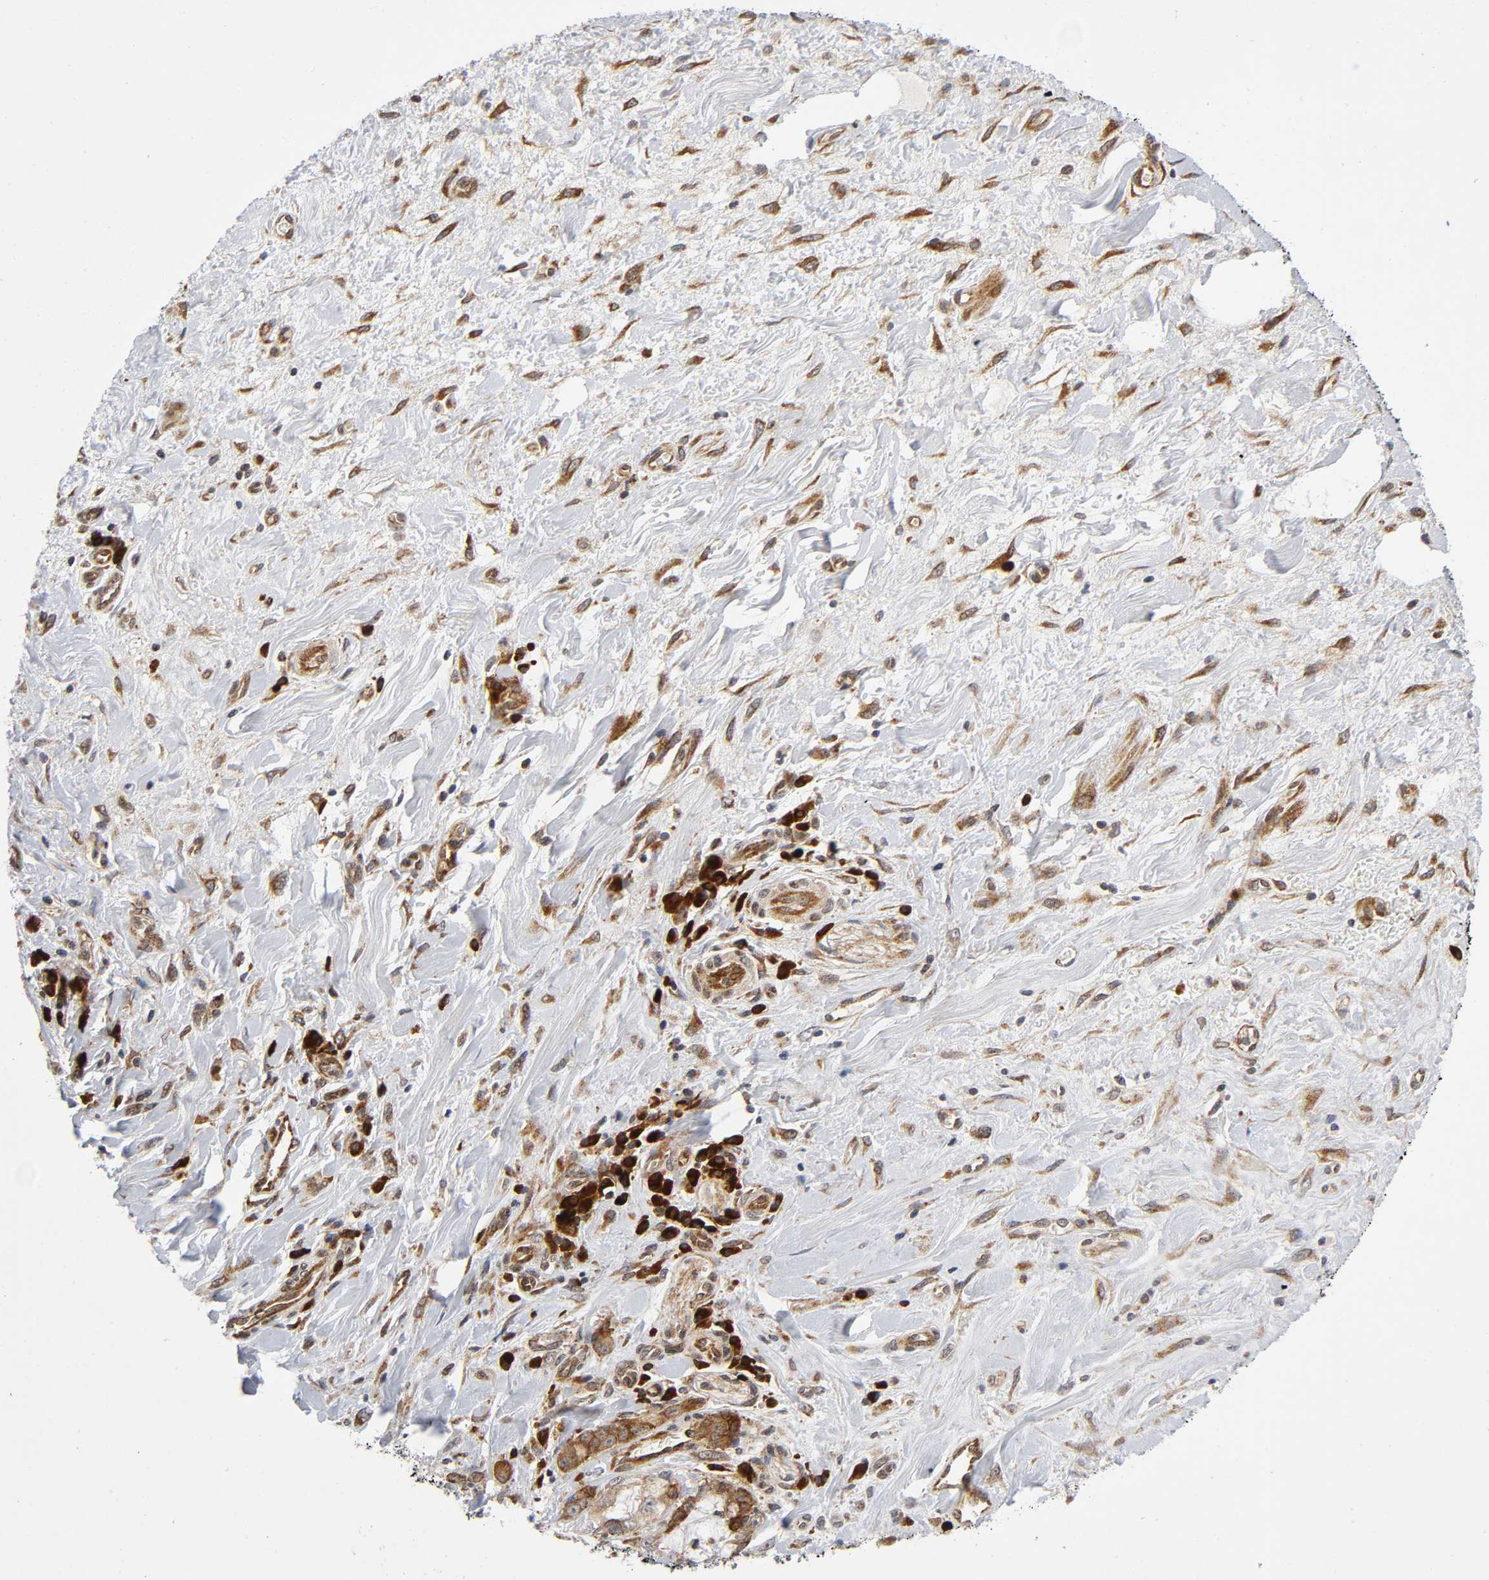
{"staining": {"intensity": "moderate", "quantity": ">75%", "location": "cytoplasmic/membranous"}, "tissue": "pancreatic cancer", "cell_type": "Tumor cells", "image_type": "cancer", "snomed": [{"axis": "morphology", "description": "Adenocarcinoma, NOS"}, {"axis": "topography", "description": "Pancreas"}], "caption": "Brown immunohistochemical staining in adenocarcinoma (pancreatic) displays moderate cytoplasmic/membranous staining in approximately >75% of tumor cells.", "gene": "EIF5", "patient": {"sex": "female", "age": 73}}